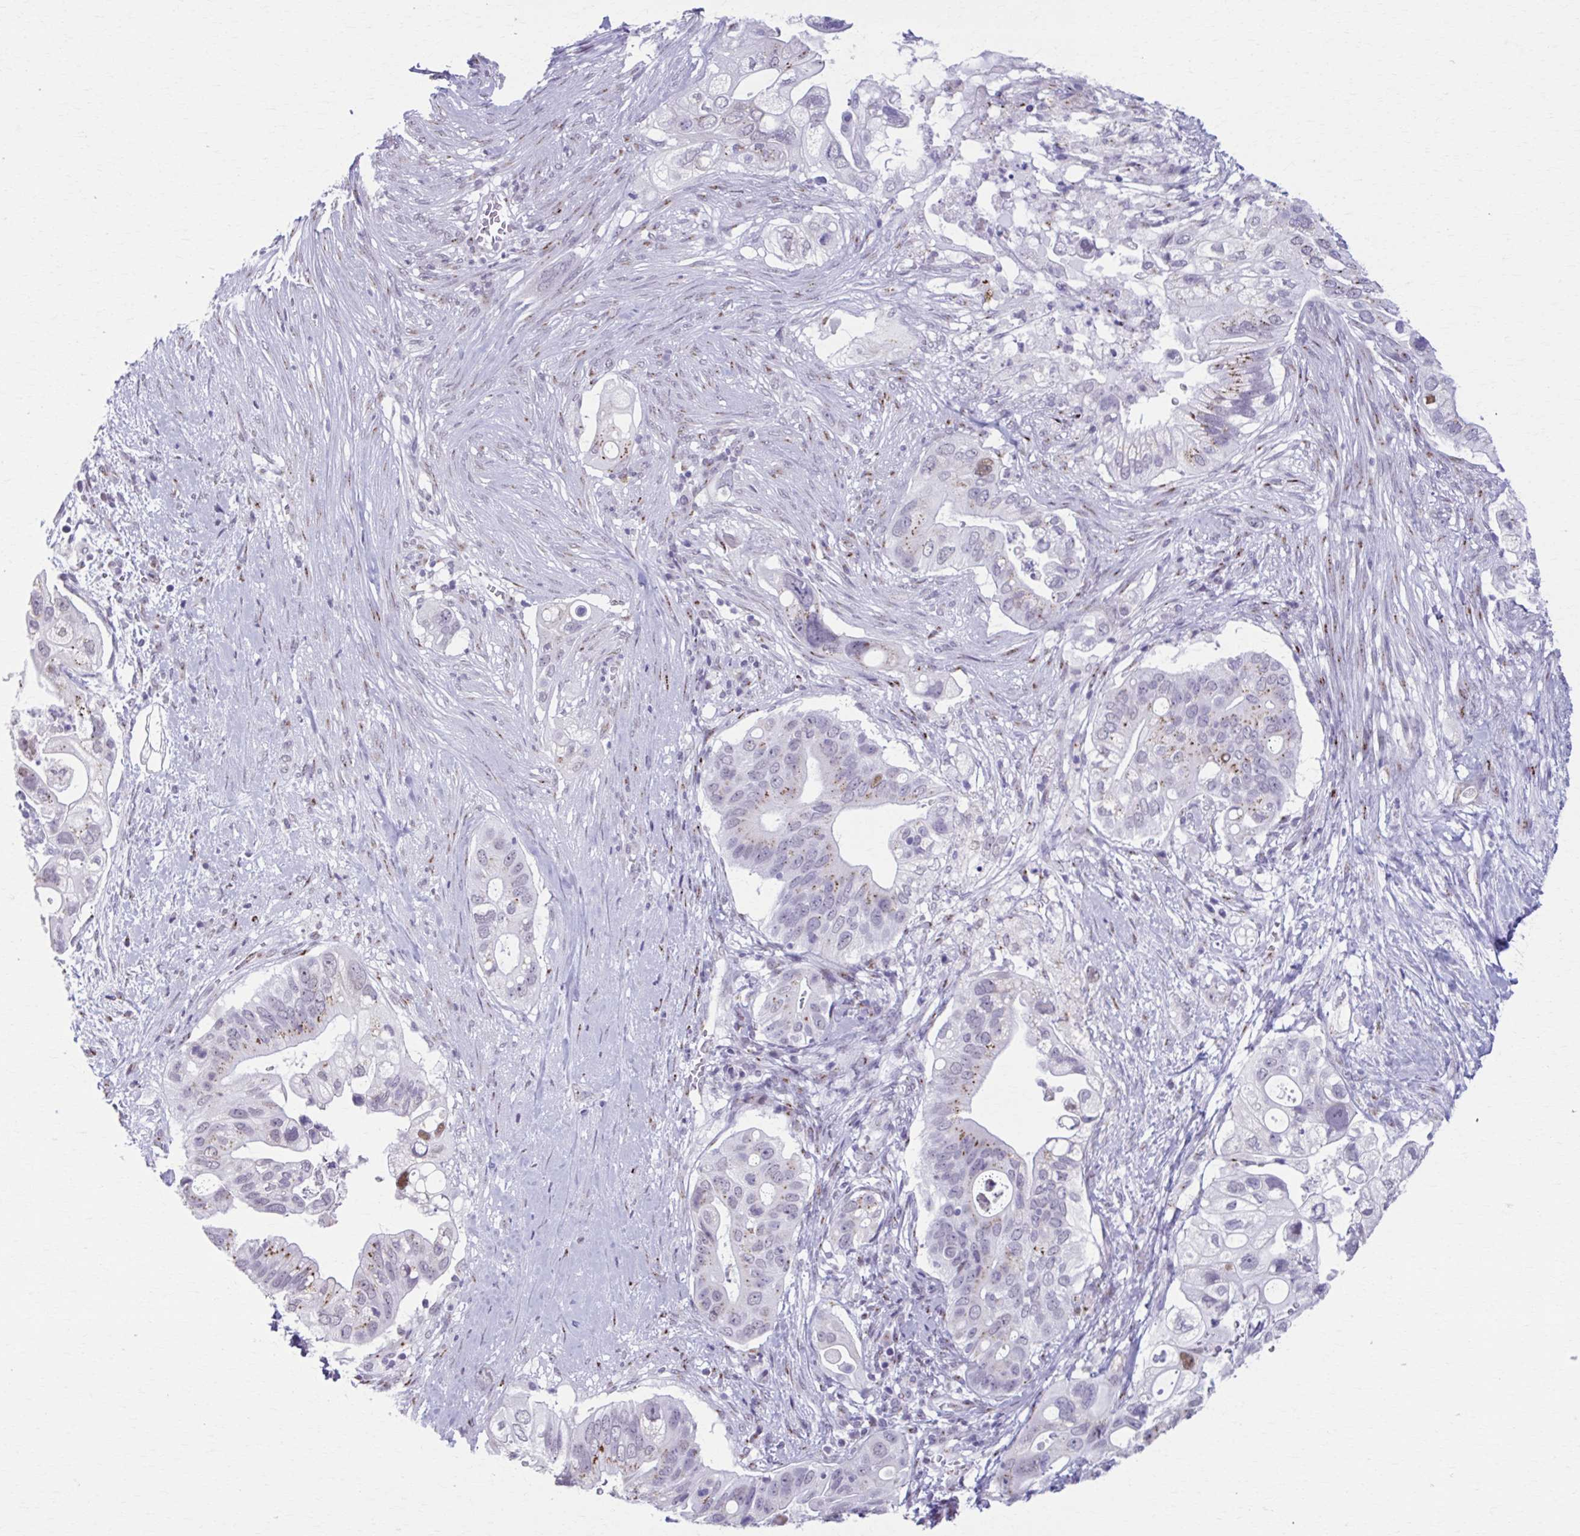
{"staining": {"intensity": "moderate", "quantity": "25%-75%", "location": "cytoplasmic/membranous"}, "tissue": "pancreatic cancer", "cell_type": "Tumor cells", "image_type": "cancer", "snomed": [{"axis": "morphology", "description": "Adenocarcinoma, NOS"}, {"axis": "topography", "description": "Pancreas"}], "caption": "Immunohistochemical staining of pancreatic adenocarcinoma demonstrates medium levels of moderate cytoplasmic/membranous staining in about 25%-75% of tumor cells.", "gene": "ZNF682", "patient": {"sex": "female", "age": 72}}